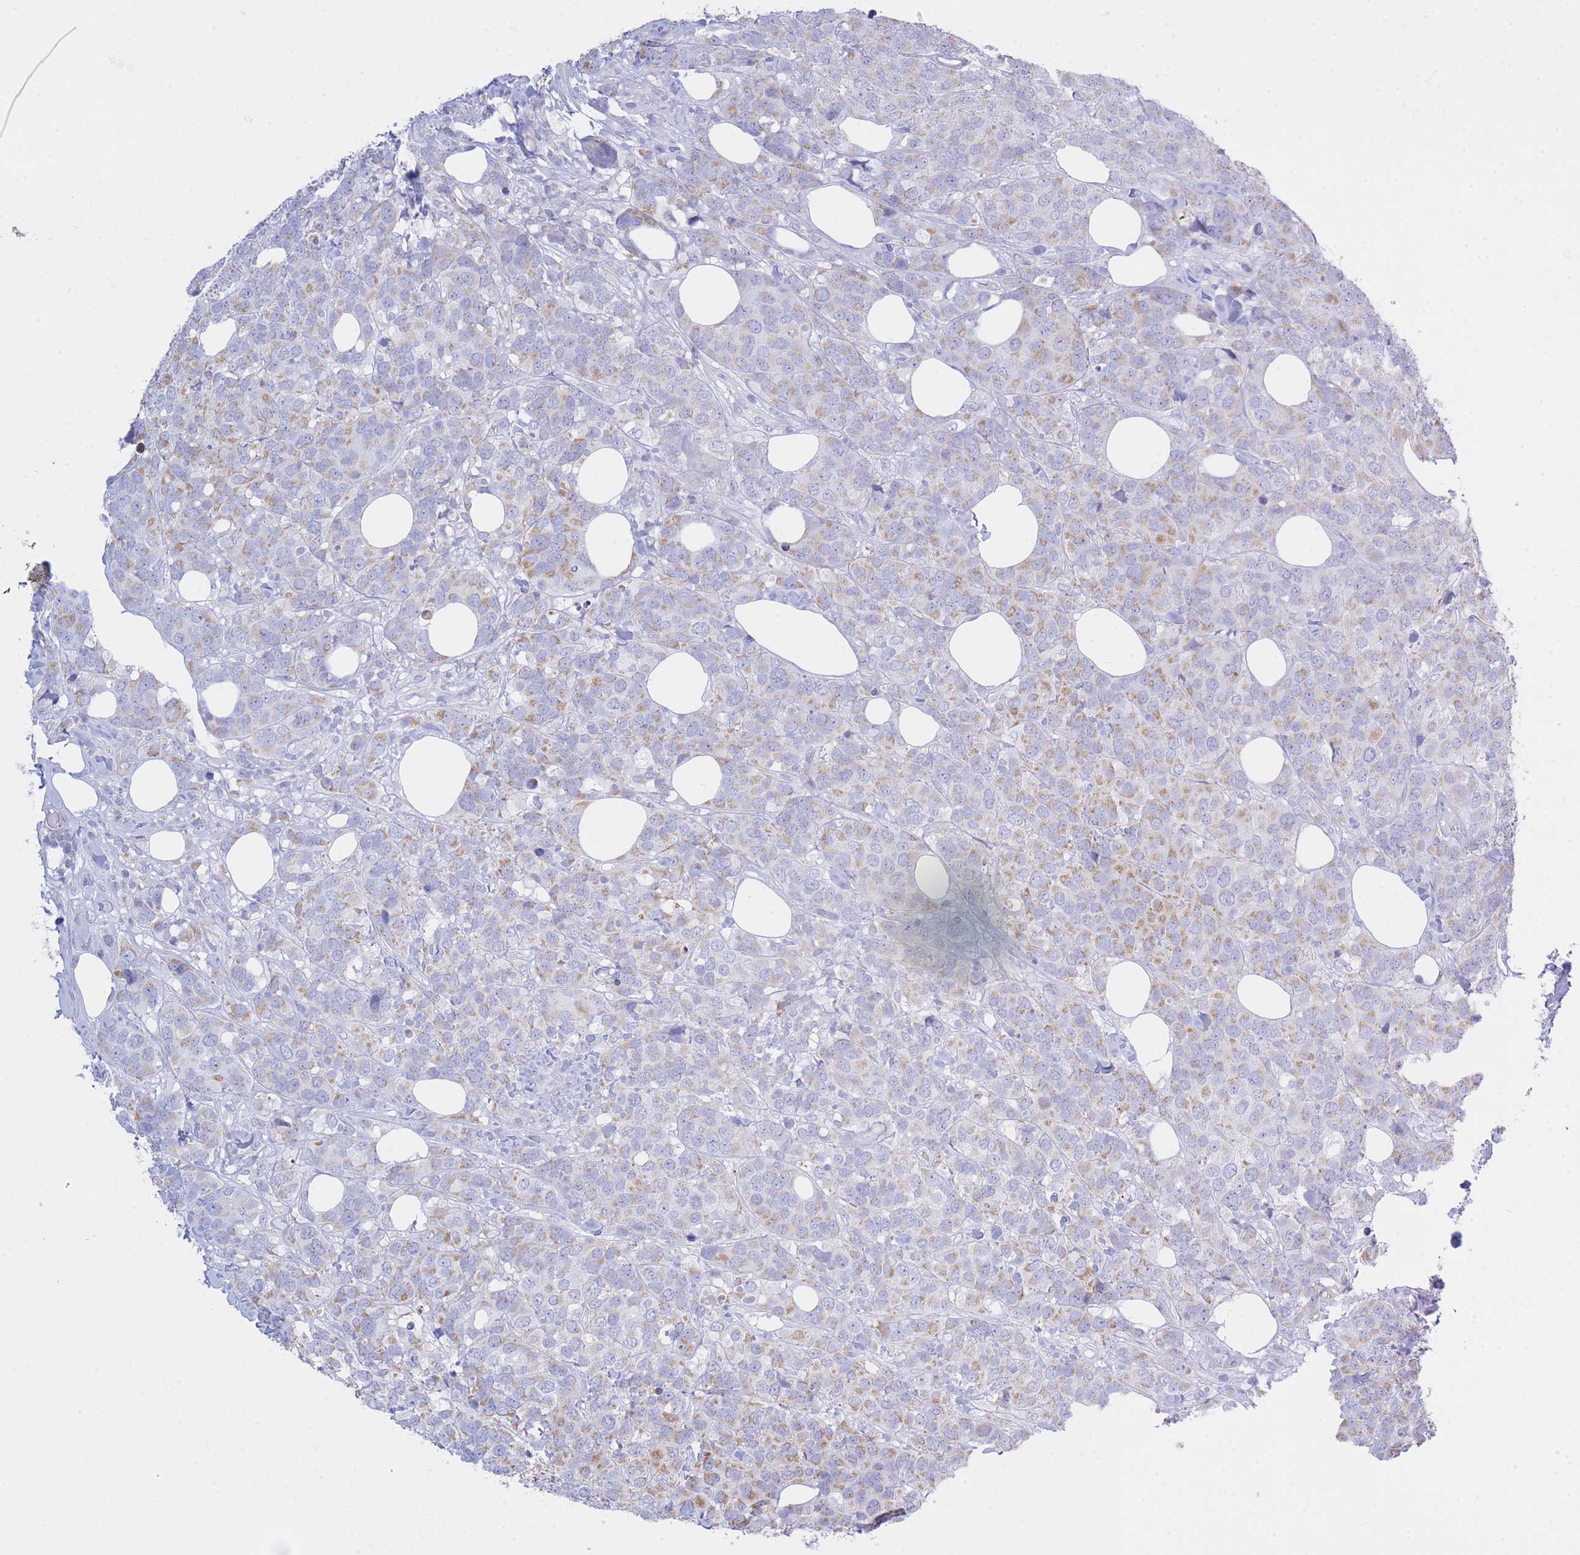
{"staining": {"intensity": "moderate", "quantity": "<25%", "location": "cytoplasmic/membranous"}, "tissue": "breast cancer", "cell_type": "Tumor cells", "image_type": "cancer", "snomed": [{"axis": "morphology", "description": "Lobular carcinoma"}, {"axis": "topography", "description": "Breast"}], "caption": "This micrograph shows breast cancer (lobular carcinoma) stained with immunohistochemistry (IHC) to label a protein in brown. The cytoplasmic/membranous of tumor cells show moderate positivity for the protein. Nuclei are counter-stained blue.", "gene": "NANP", "patient": {"sex": "female", "age": 59}}